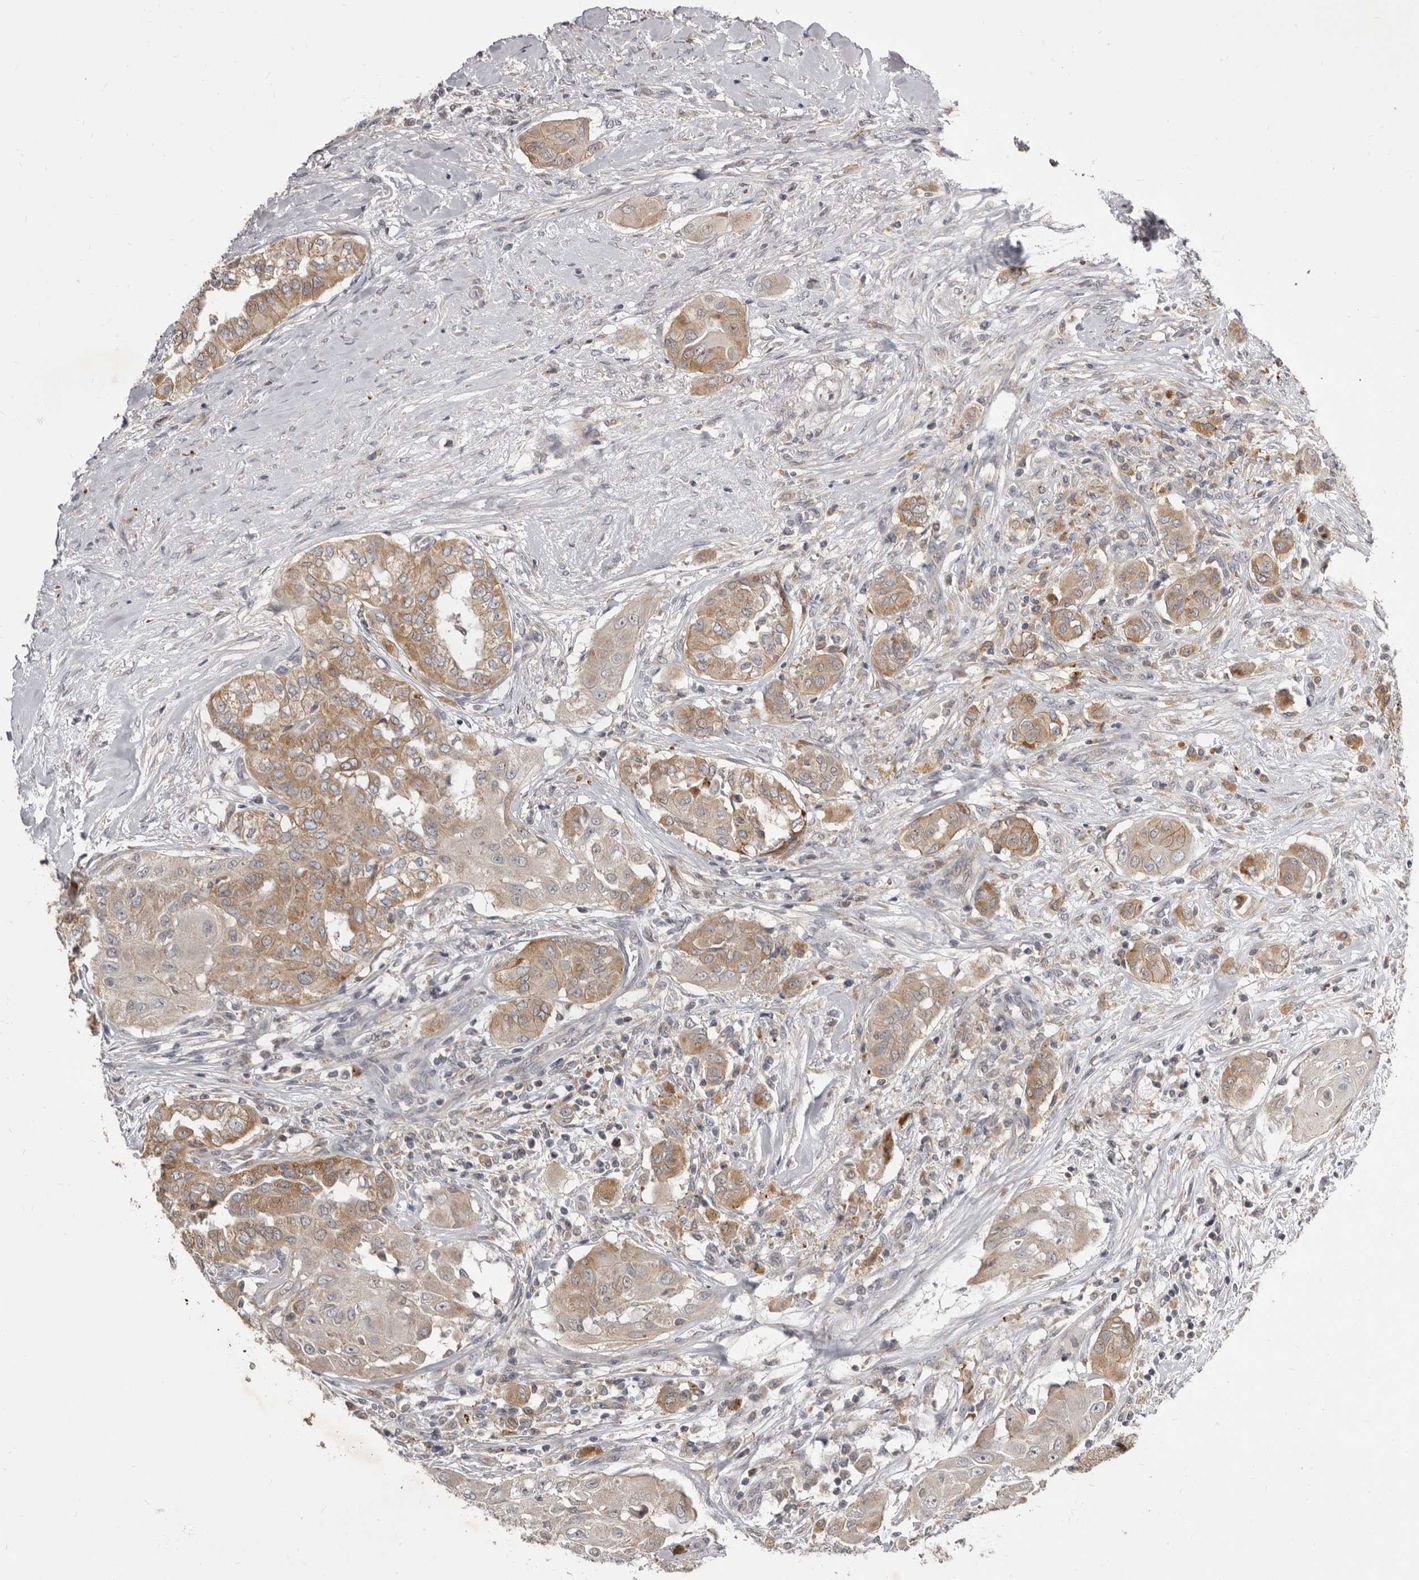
{"staining": {"intensity": "weak", "quantity": ">75%", "location": "cytoplasmic/membranous"}, "tissue": "thyroid cancer", "cell_type": "Tumor cells", "image_type": "cancer", "snomed": [{"axis": "morphology", "description": "Papillary adenocarcinoma, NOS"}, {"axis": "topography", "description": "Thyroid gland"}], "caption": "Papillary adenocarcinoma (thyroid) was stained to show a protein in brown. There is low levels of weak cytoplasmic/membranous expression in approximately >75% of tumor cells.", "gene": "SMC4", "patient": {"sex": "female", "age": 59}}